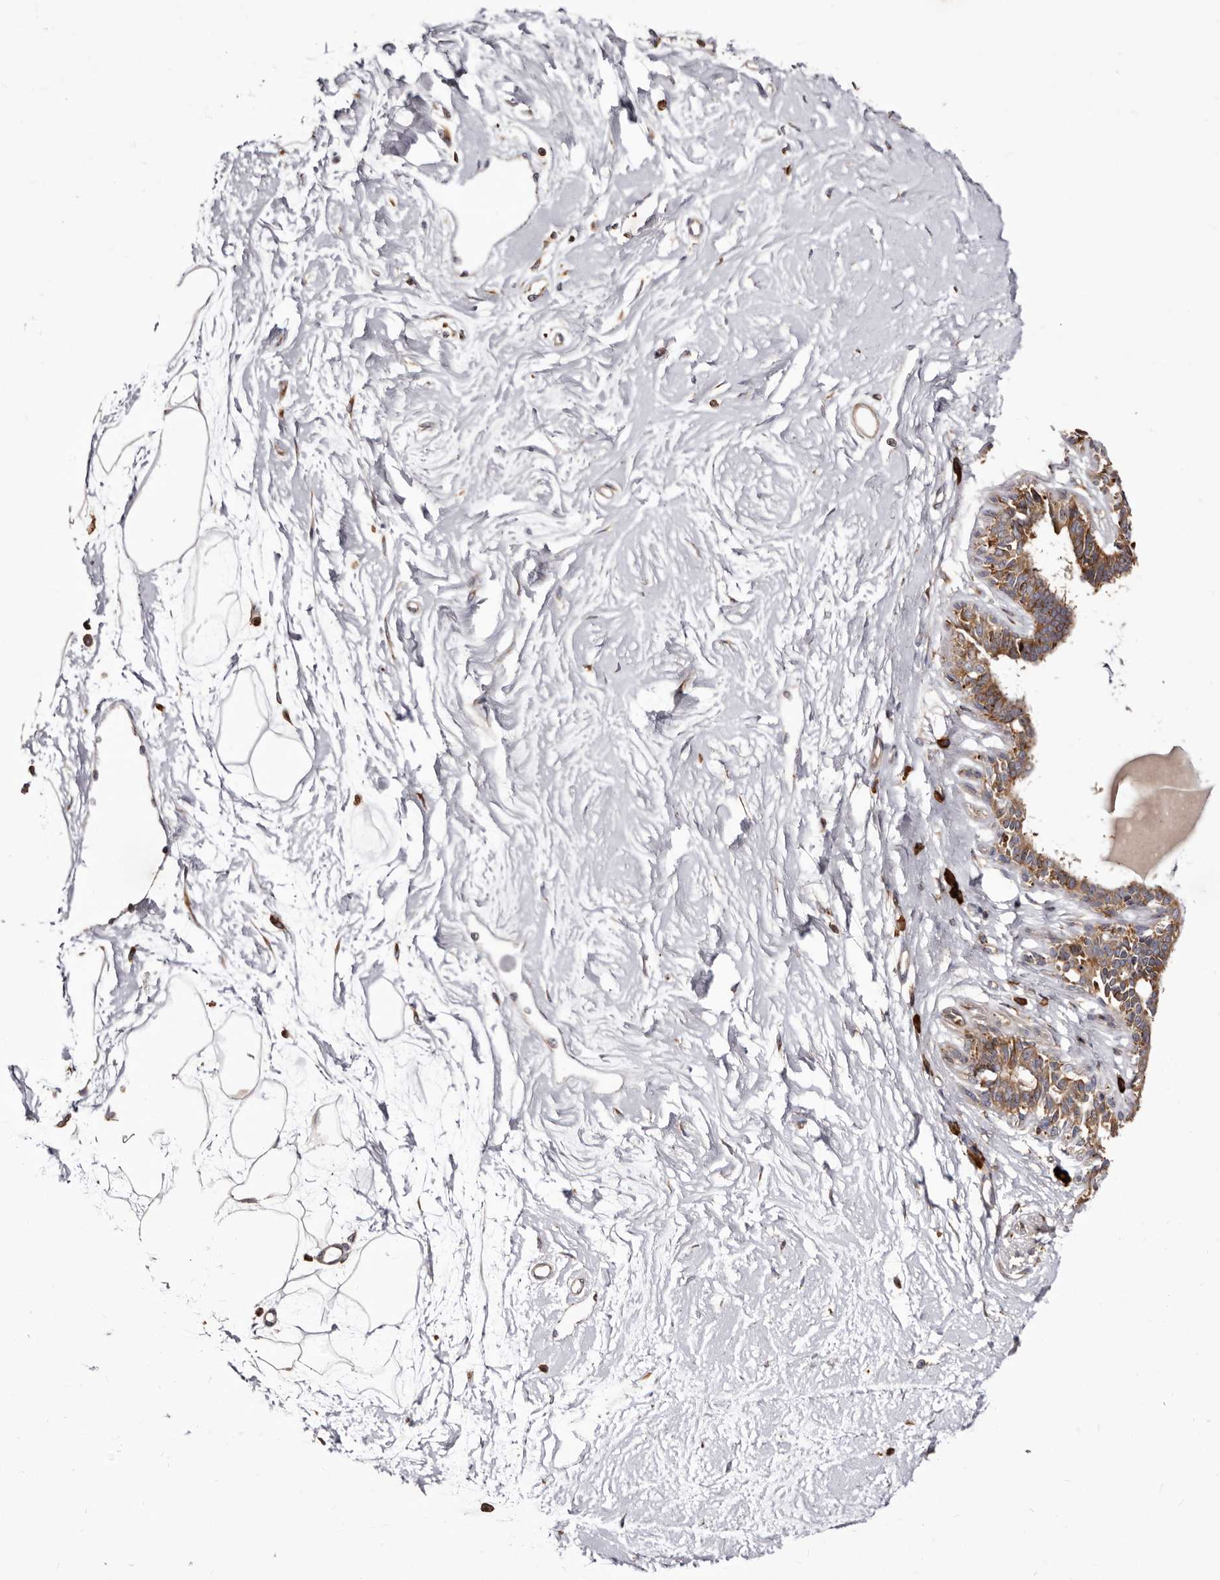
{"staining": {"intensity": "negative", "quantity": "none", "location": "none"}, "tissue": "breast", "cell_type": "Adipocytes", "image_type": "normal", "snomed": [{"axis": "morphology", "description": "Normal tissue, NOS"}, {"axis": "topography", "description": "Breast"}], "caption": "This is a histopathology image of immunohistochemistry staining of unremarkable breast, which shows no staining in adipocytes.", "gene": "ACBD6", "patient": {"sex": "female", "age": 45}}